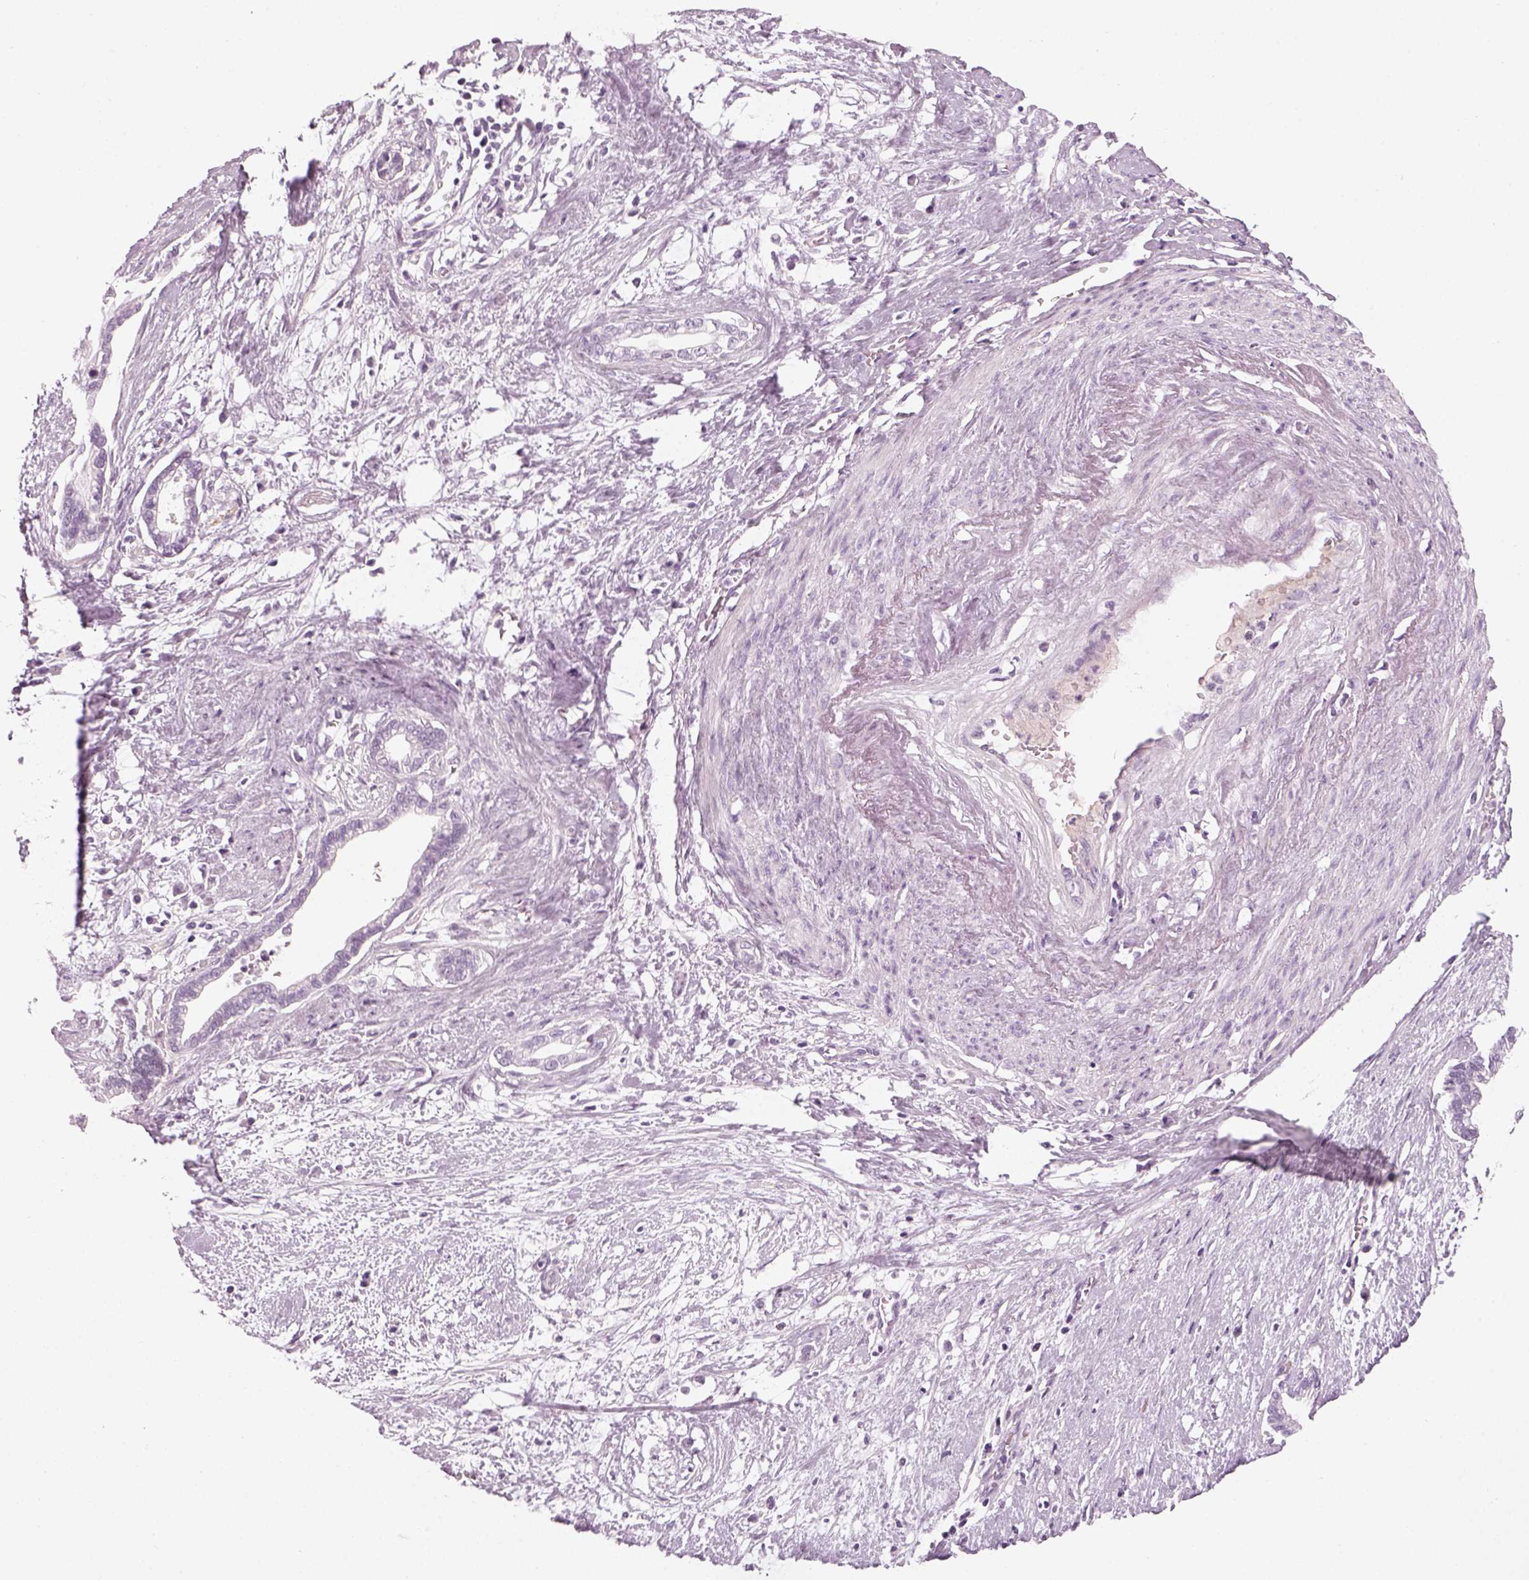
{"staining": {"intensity": "negative", "quantity": "none", "location": "none"}, "tissue": "cervical cancer", "cell_type": "Tumor cells", "image_type": "cancer", "snomed": [{"axis": "morphology", "description": "Adenocarcinoma, NOS"}, {"axis": "topography", "description": "Cervix"}], "caption": "Cervical adenocarcinoma was stained to show a protein in brown. There is no significant staining in tumor cells. Nuclei are stained in blue.", "gene": "GAS2L2", "patient": {"sex": "female", "age": 62}}